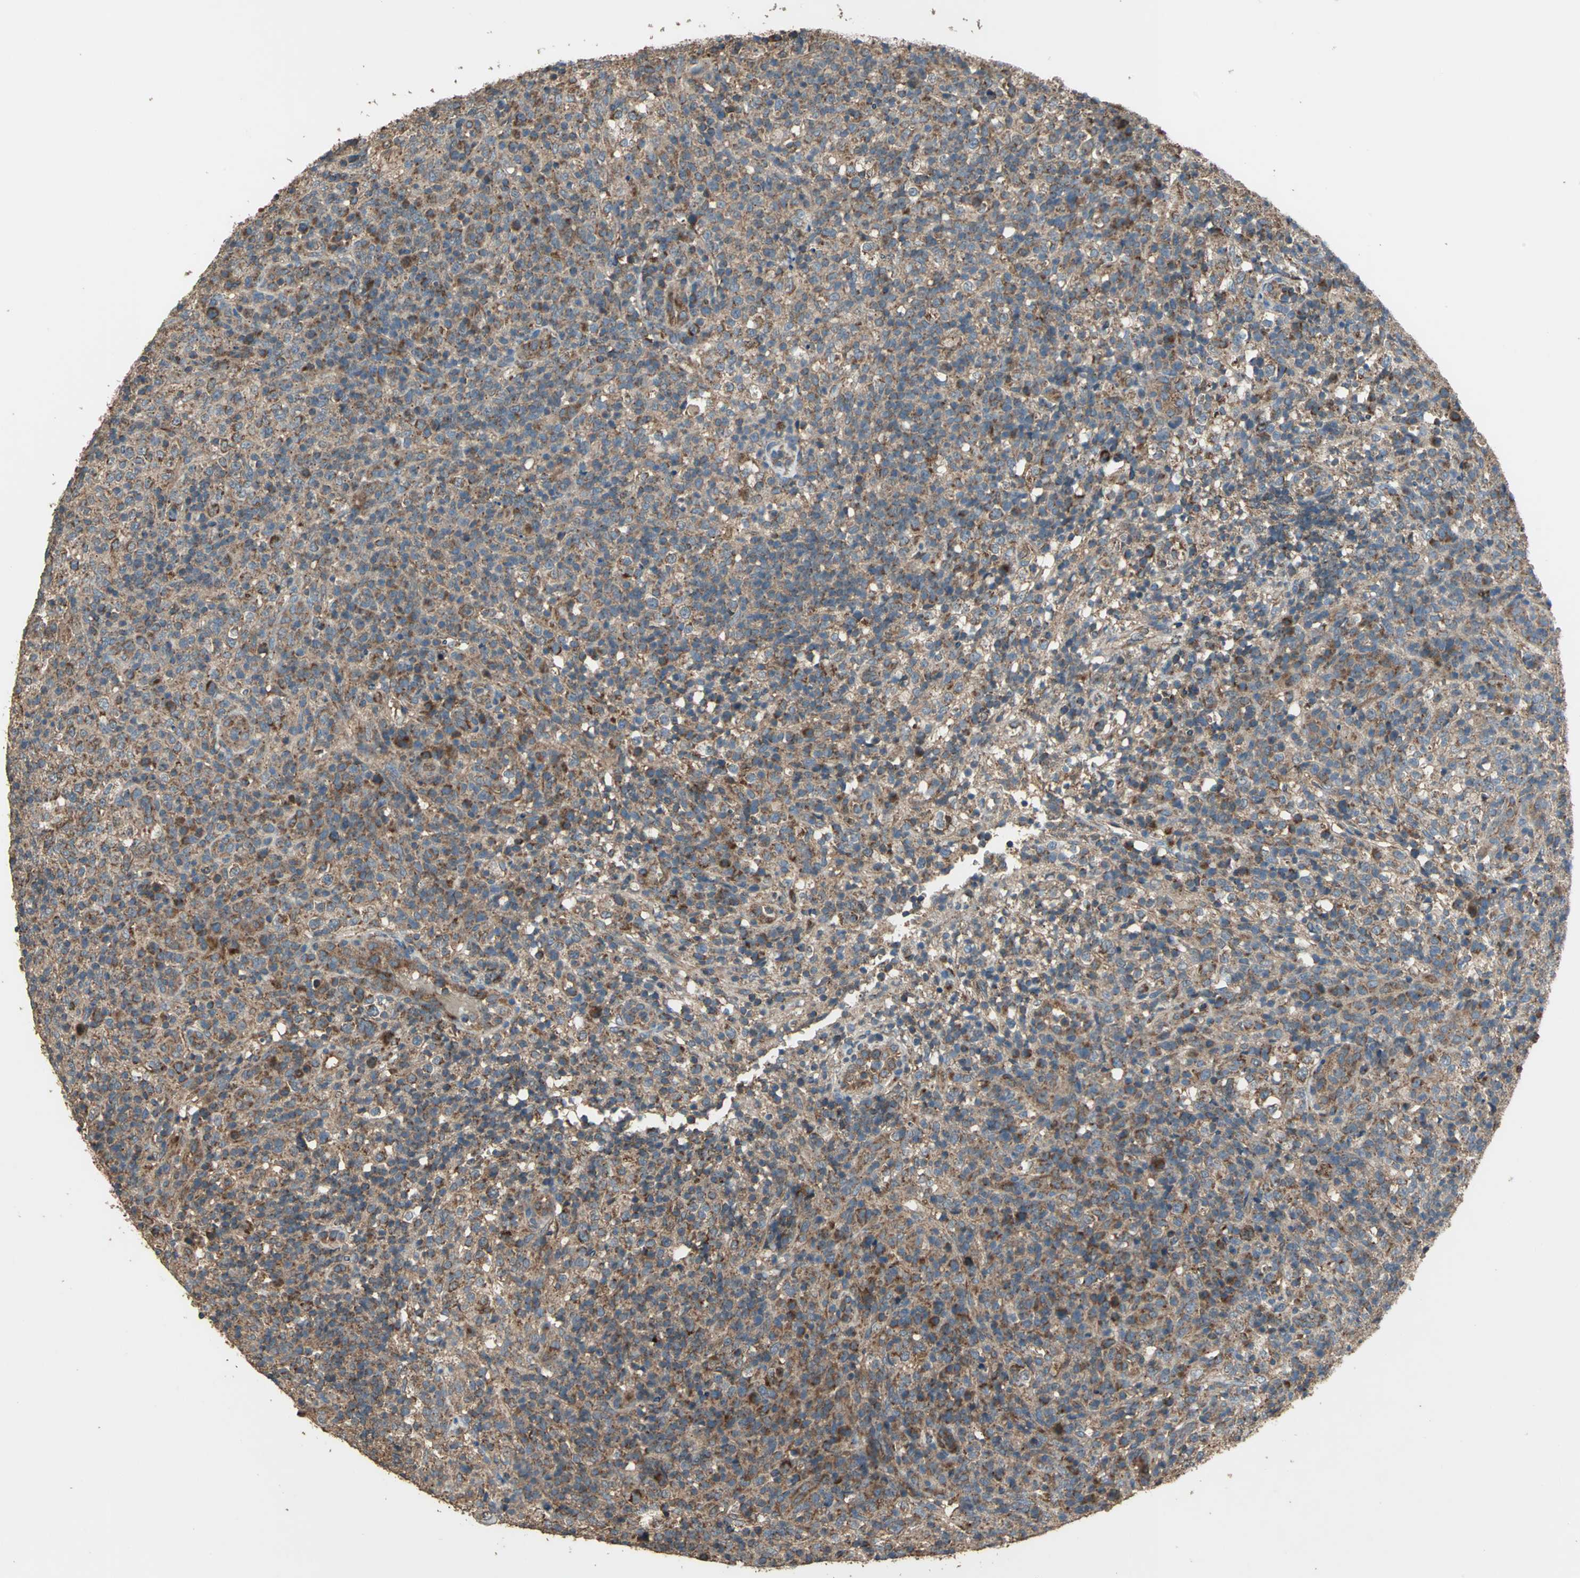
{"staining": {"intensity": "strong", "quantity": ">75%", "location": "cytoplasmic/membranous"}, "tissue": "lymphoma", "cell_type": "Tumor cells", "image_type": "cancer", "snomed": [{"axis": "morphology", "description": "Malignant lymphoma, non-Hodgkin's type, High grade"}, {"axis": "topography", "description": "Lymph node"}], "caption": "Immunohistochemical staining of human lymphoma reveals strong cytoplasmic/membranous protein expression in approximately >75% of tumor cells. (Brightfield microscopy of DAB IHC at high magnification).", "gene": "POLRMT", "patient": {"sex": "female", "age": 76}}